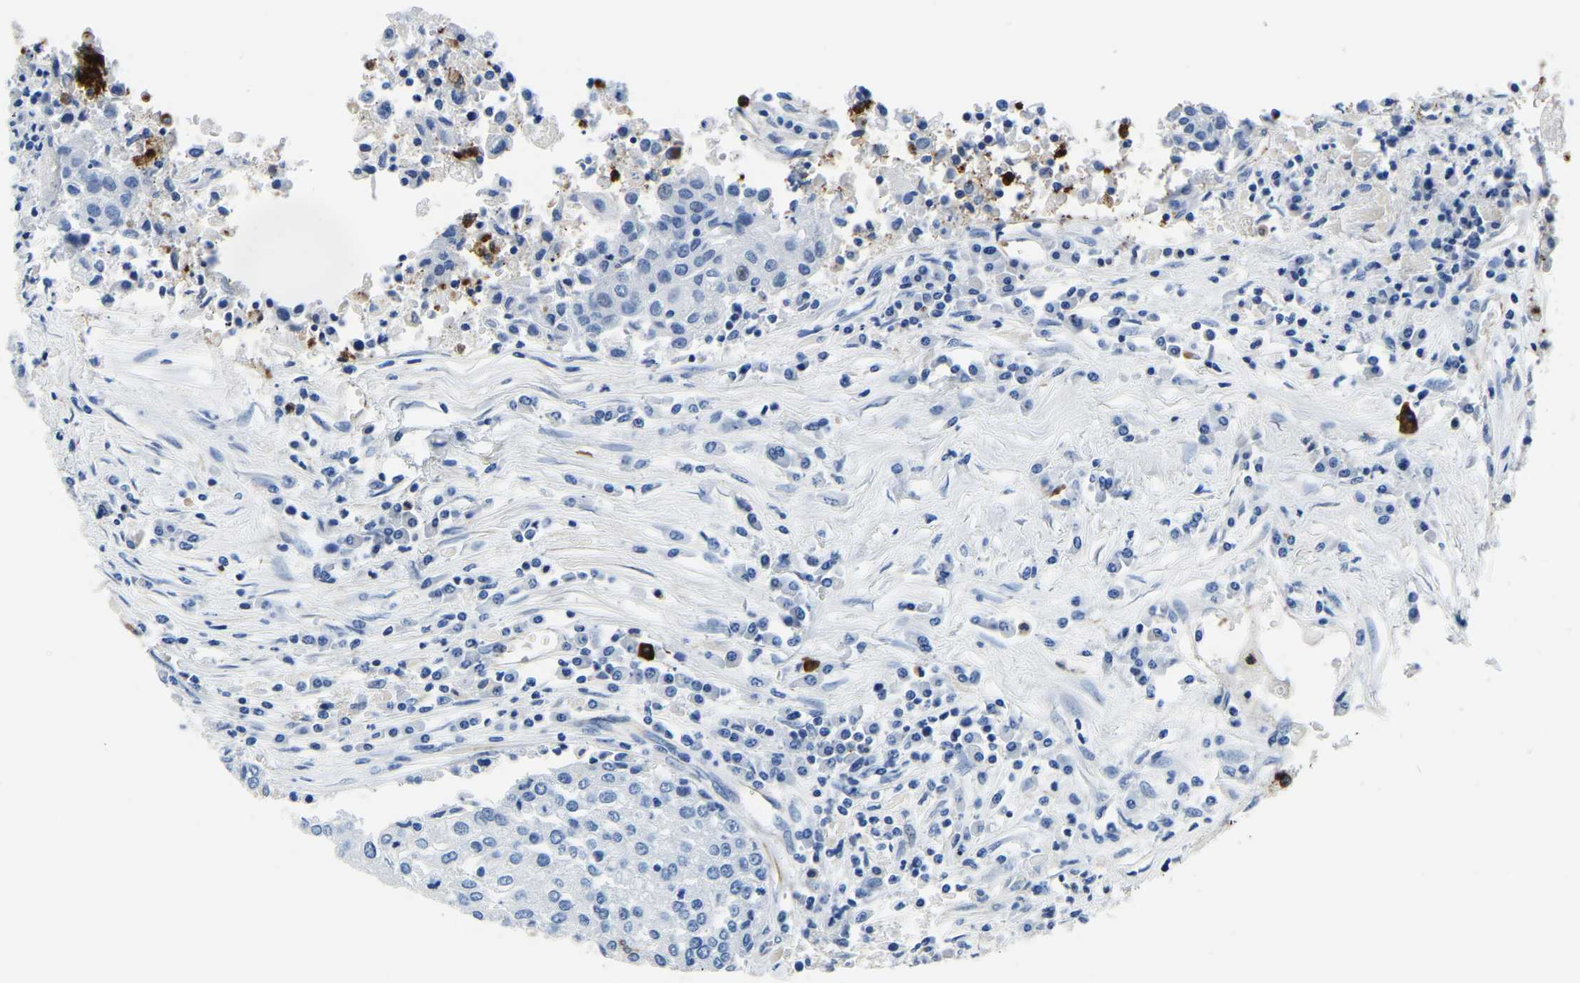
{"staining": {"intensity": "negative", "quantity": "none", "location": "none"}, "tissue": "urothelial cancer", "cell_type": "Tumor cells", "image_type": "cancer", "snomed": [{"axis": "morphology", "description": "Urothelial carcinoma, High grade"}, {"axis": "topography", "description": "Urinary bladder"}], "caption": "DAB immunohistochemical staining of human high-grade urothelial carcinoma shows no significant expression in tumor cells.", "gene": "MS4A3", "patient": {"sex": "female", "age": 85}}